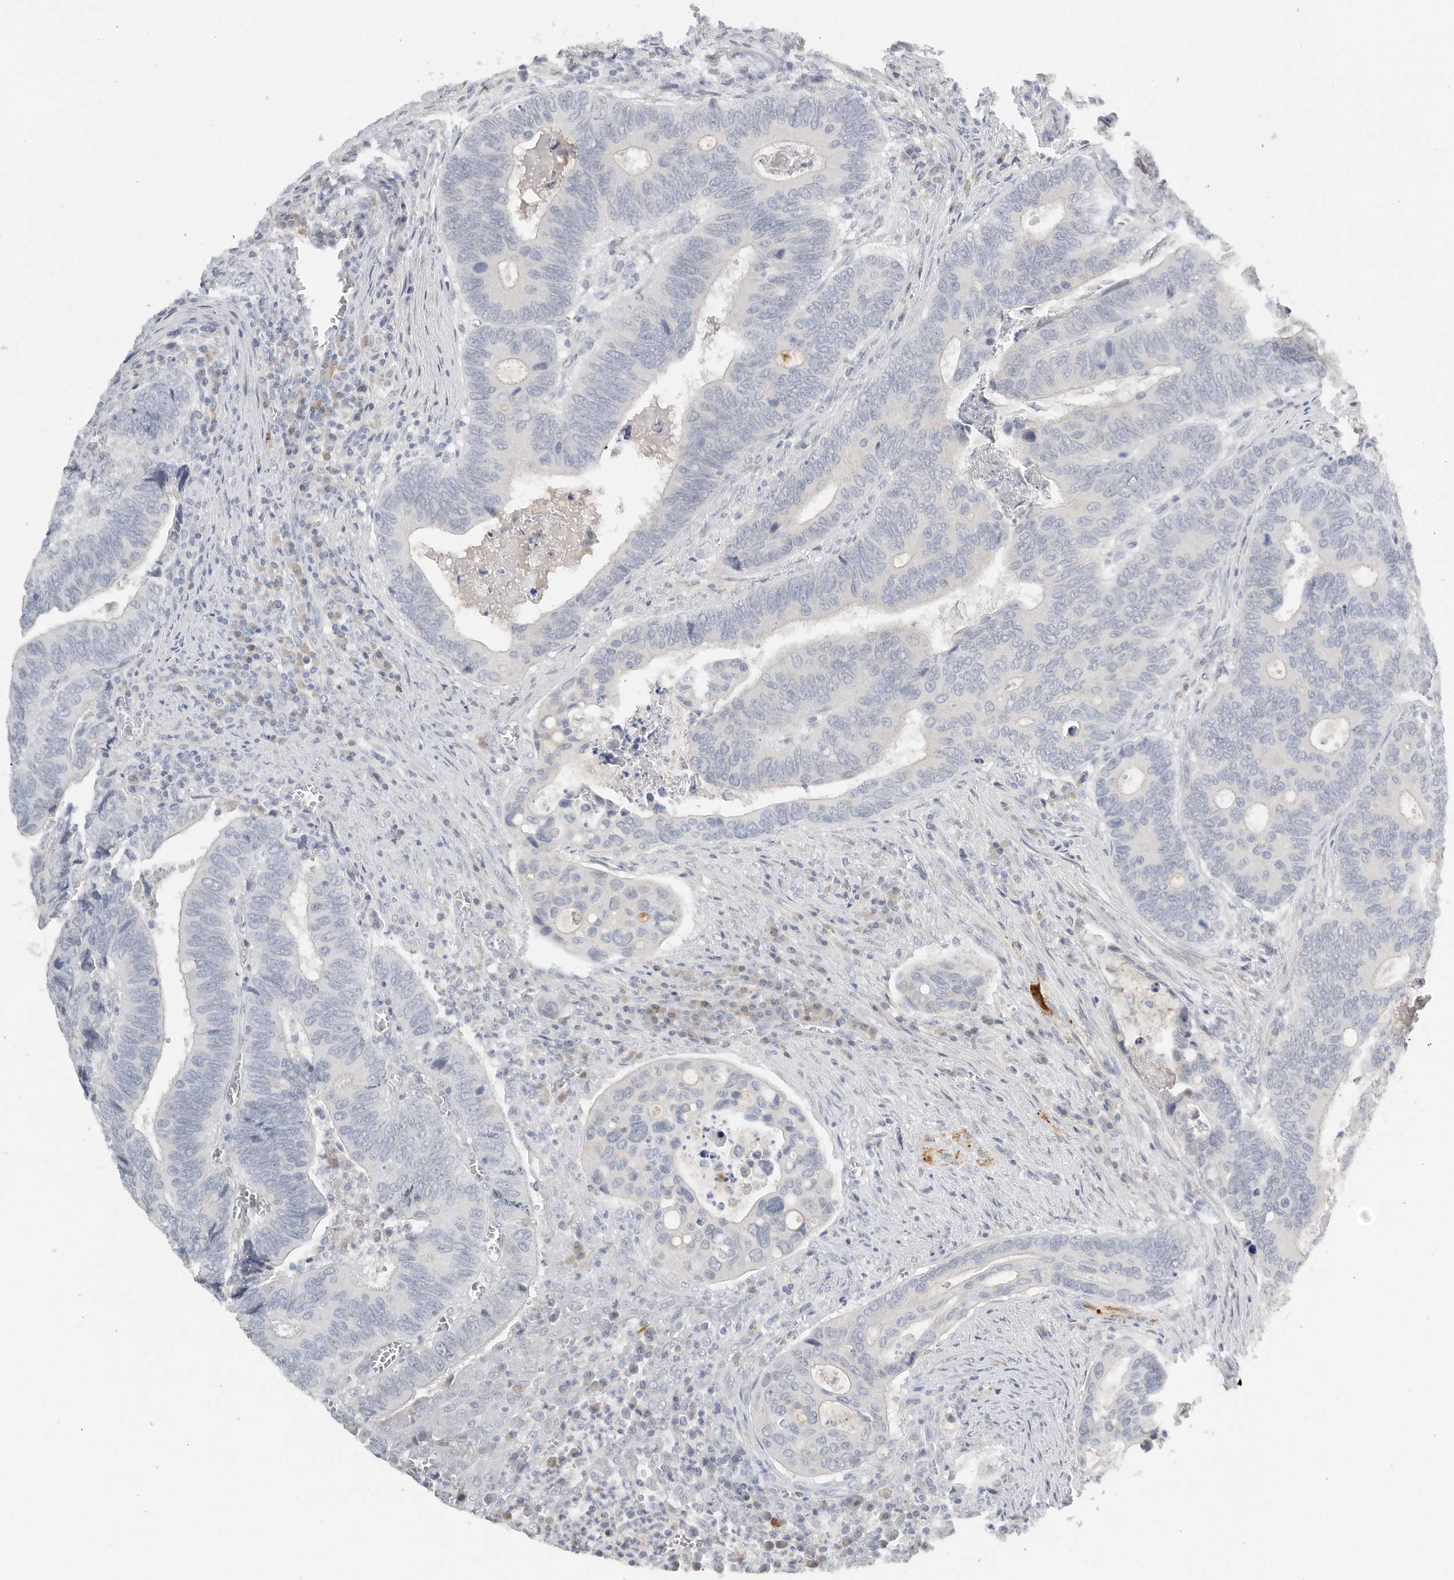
{"staining": {"intensity": "negative", "quantity": "none", "location": "none"}, "tissue": "colorectal cancer", "cell_type": "Tumor cells", "image_type": "cancer", "snomed": [{"axis": "morphology", "description": "Inflammation, NOS"}, {"axis": "morphology", "description": "Adenocarcinoma, NOS"}, {"axis": "topography", "description": "Colon"}], "caption": "There is no significant expression in tumor cells of colorectal cancer.", "gene": "PAM", "patient": {"sex": "male", "age": 72}}